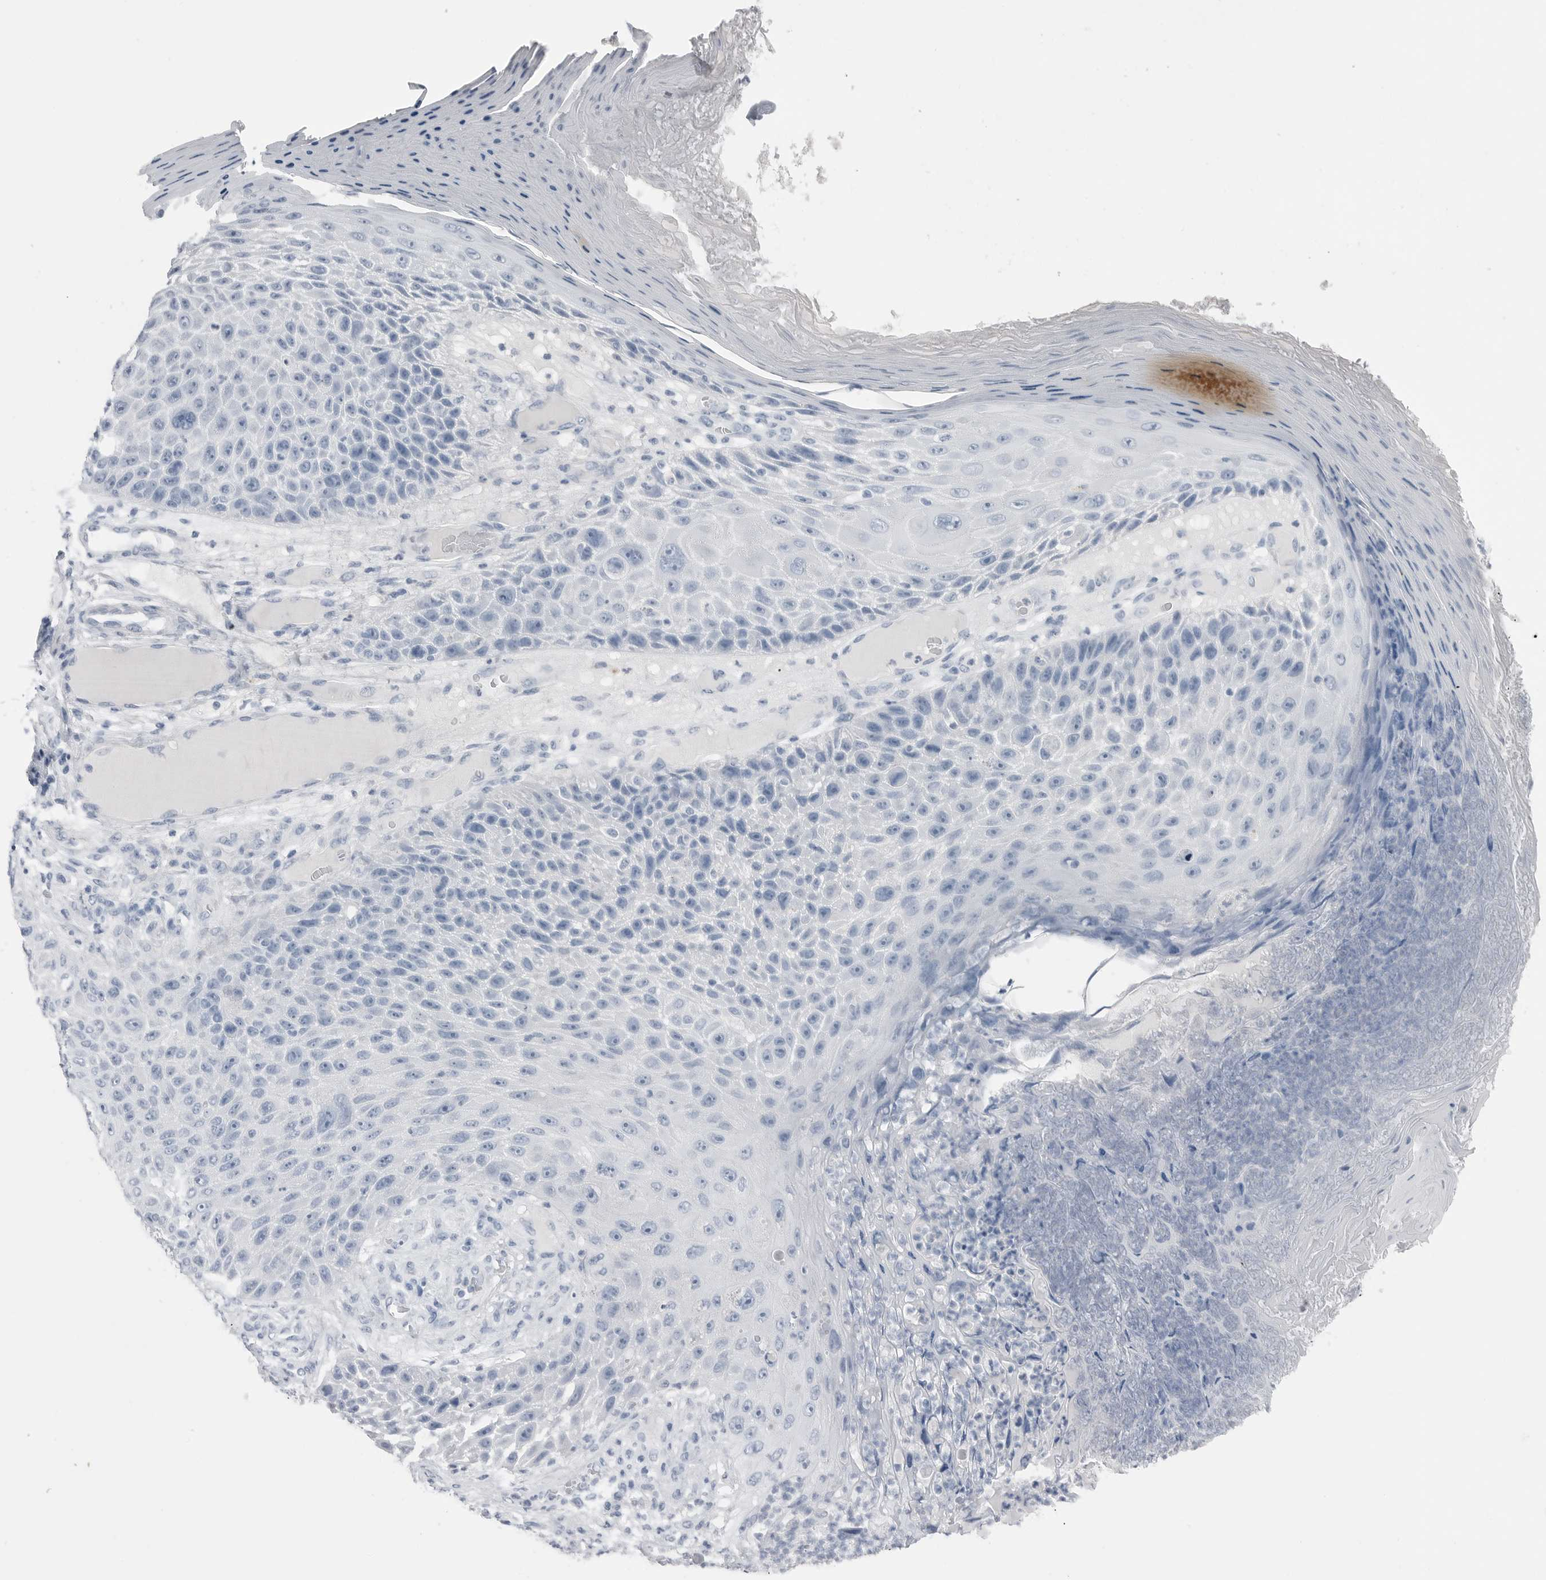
{"staining": {"intensity": "negative", "quantity": "none", "location": "none"}, "tissue": "skin cancer", "cell_type": "Tumor cells", "image_type": "cancer", "snomed": [{"axis": "morphology", "description": "Squamous cell carcinoma, NOS"}, {"axis": "topography", "description": "Skin"}], "caption": "High power microscopy histopathology image of an IHC image of skin cancer, revealing no significant positivity in tumor cells.", "gene": "ABHD12", "patient": {"sex": "female", "age": 88}}